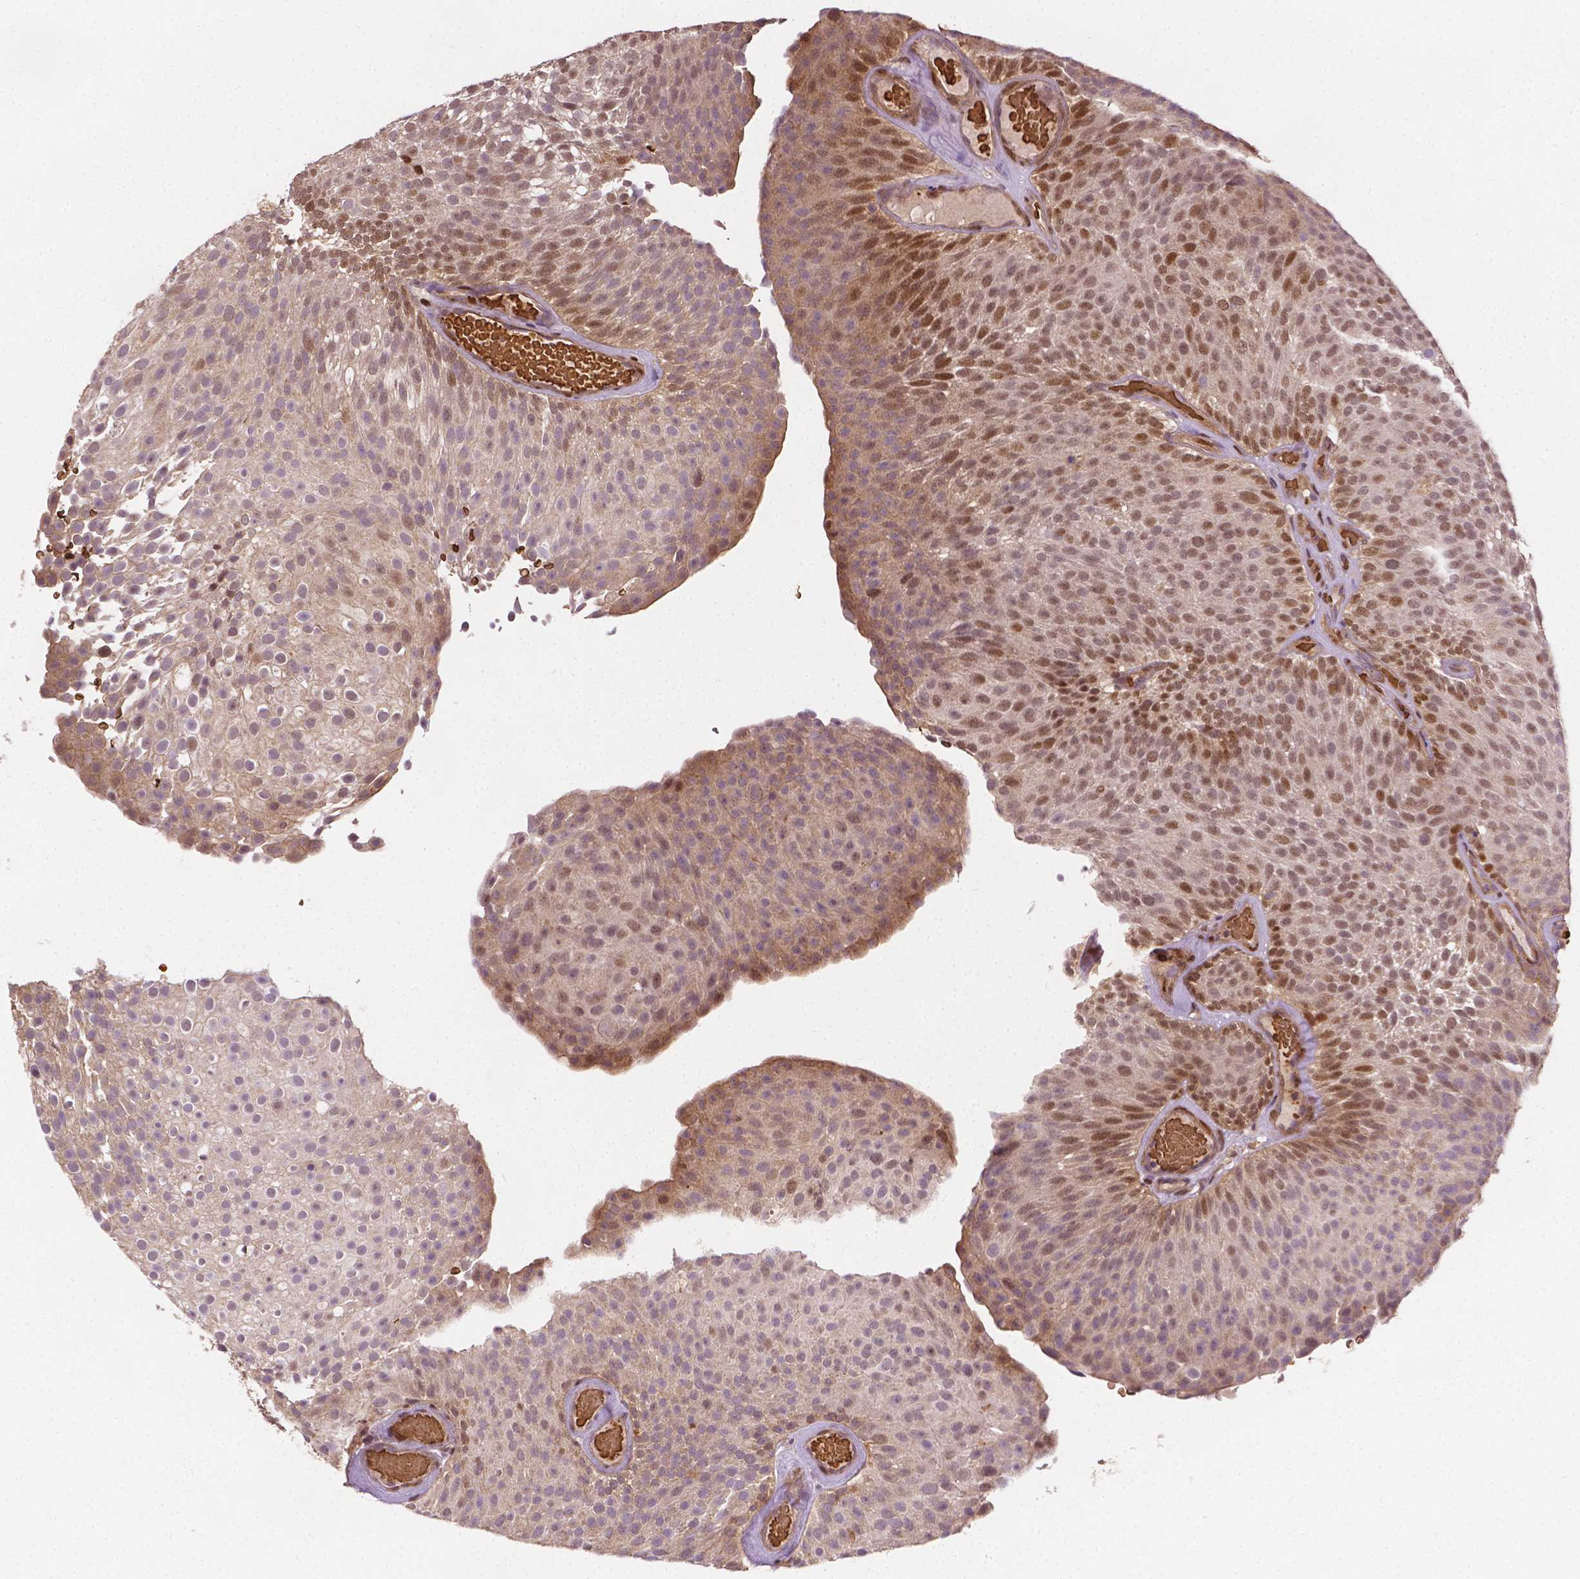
{"staining": {"intensity": "moderate", "quantity": "<25%", "location": "nuclear"}, "tissue": "urothelial cancer", "cell_type": "Tumor cells", "image_type": "cancer", "snomed": [{"axis": "morphology", "description": "Urothelial carcinoma, Low grade"}, {"axis": "topography", "description": "Urinary bladder"}], "caption": "Protein staining of urothelial cancer tissue exhibits moderate nuclear expression in approximately <25% of tumor cells.", "gene": "YAP1", "patient": {"sex": "male", "age": 78}}